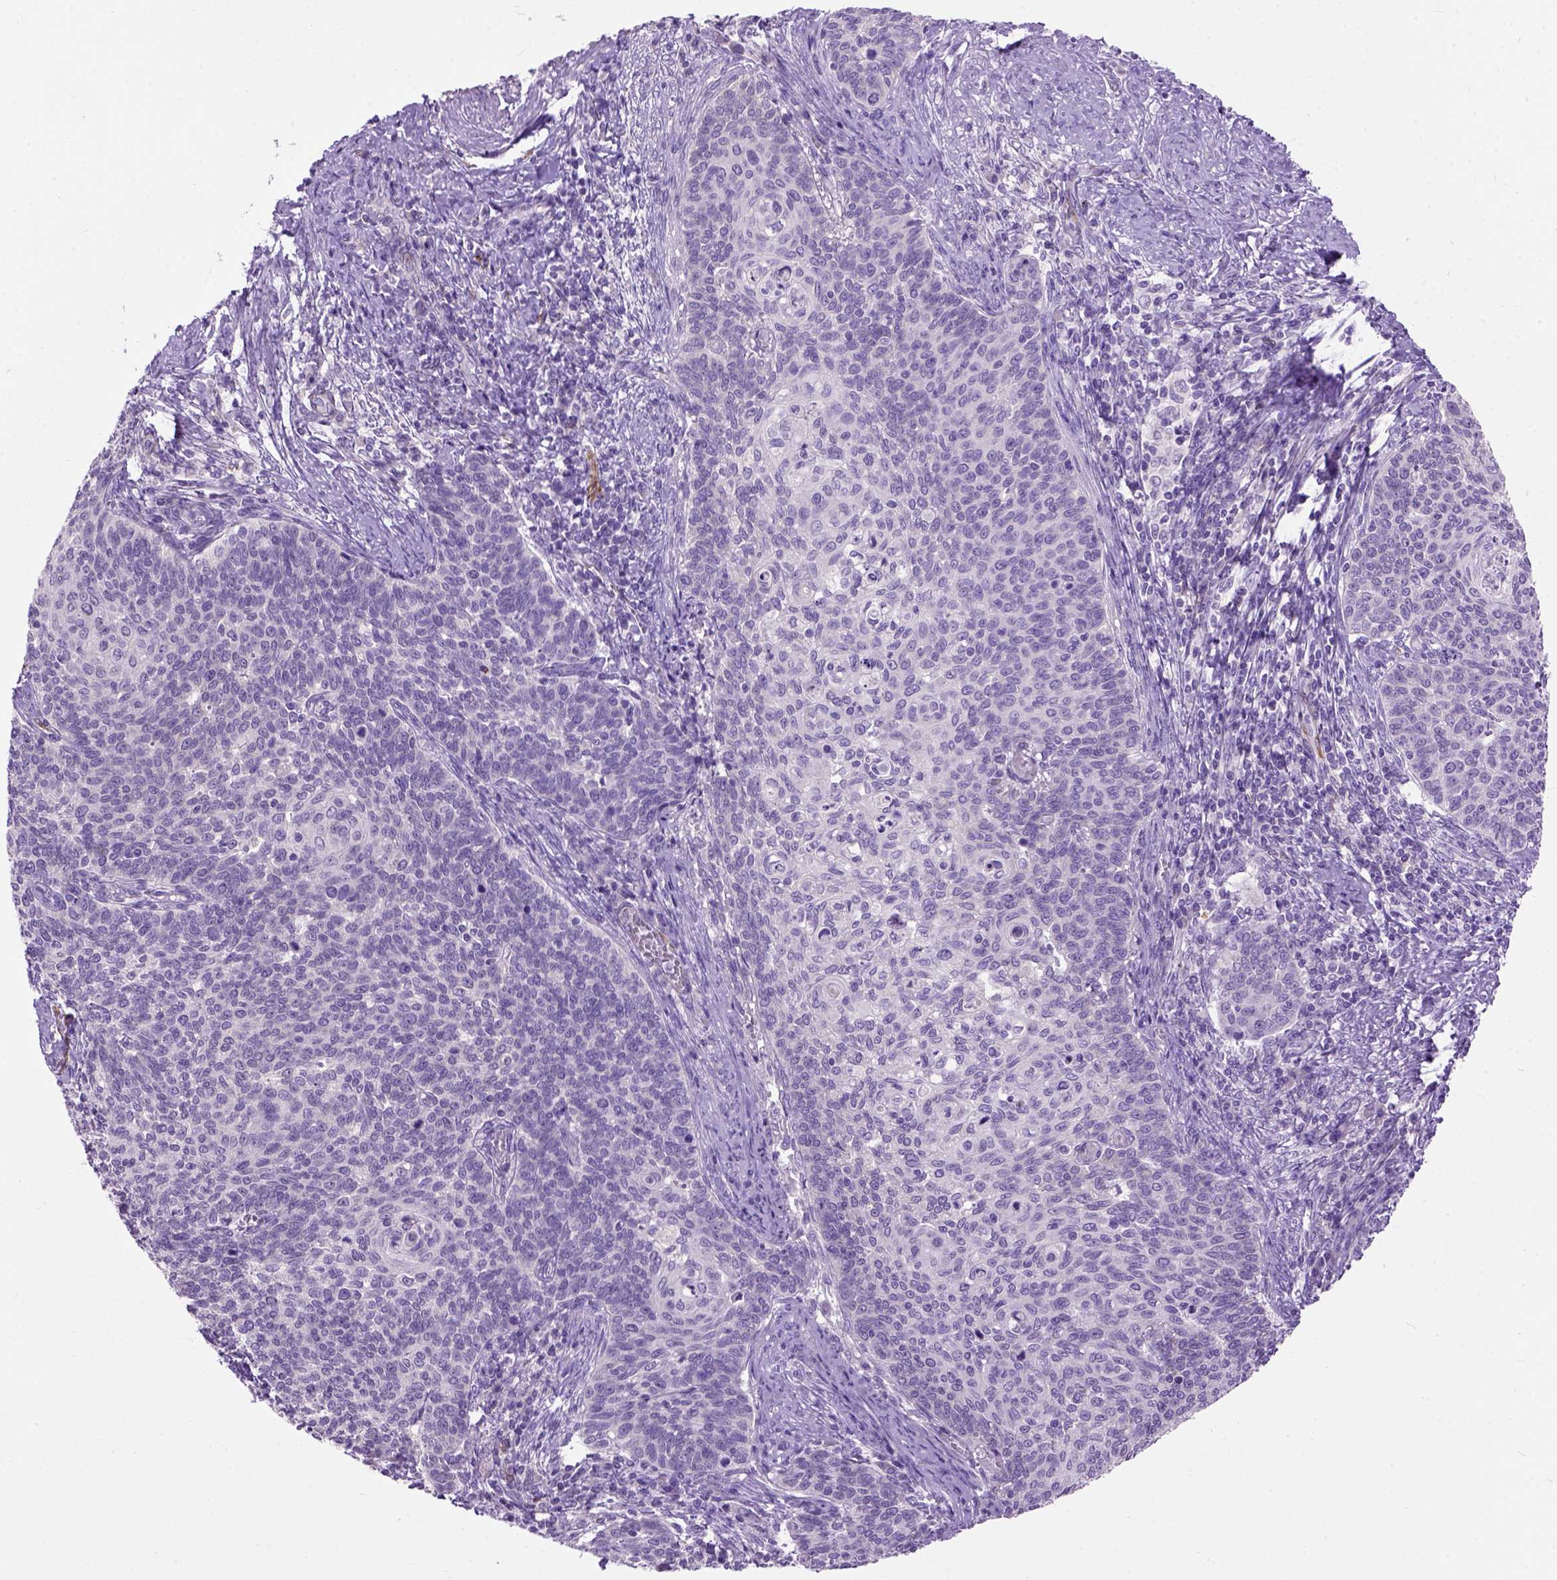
{"staining": {"intensity": "negative", "quantity": "none", "location": "none"}, "tissue": "cervical cancer", "cell_type": "Tumor cells", "image_type": "cancer", "snomed": [{"axis": "morphology", "description": "Normal tissue, NOS"}, {"axis": "morphology", "description": "Squamous cell carcinoma, NOS"}, {"axis": "topography", "description": "Cervix"}], "caption": "Immunohistochemistry of human cervical cancer displays no expression in tumor cells. (Brightfield microscopy of DAB (3,3'-diaminobenzidine) IHC at high magnification).", "gene": "MAPT", "patient": {"sex": "female", "age": 39}}